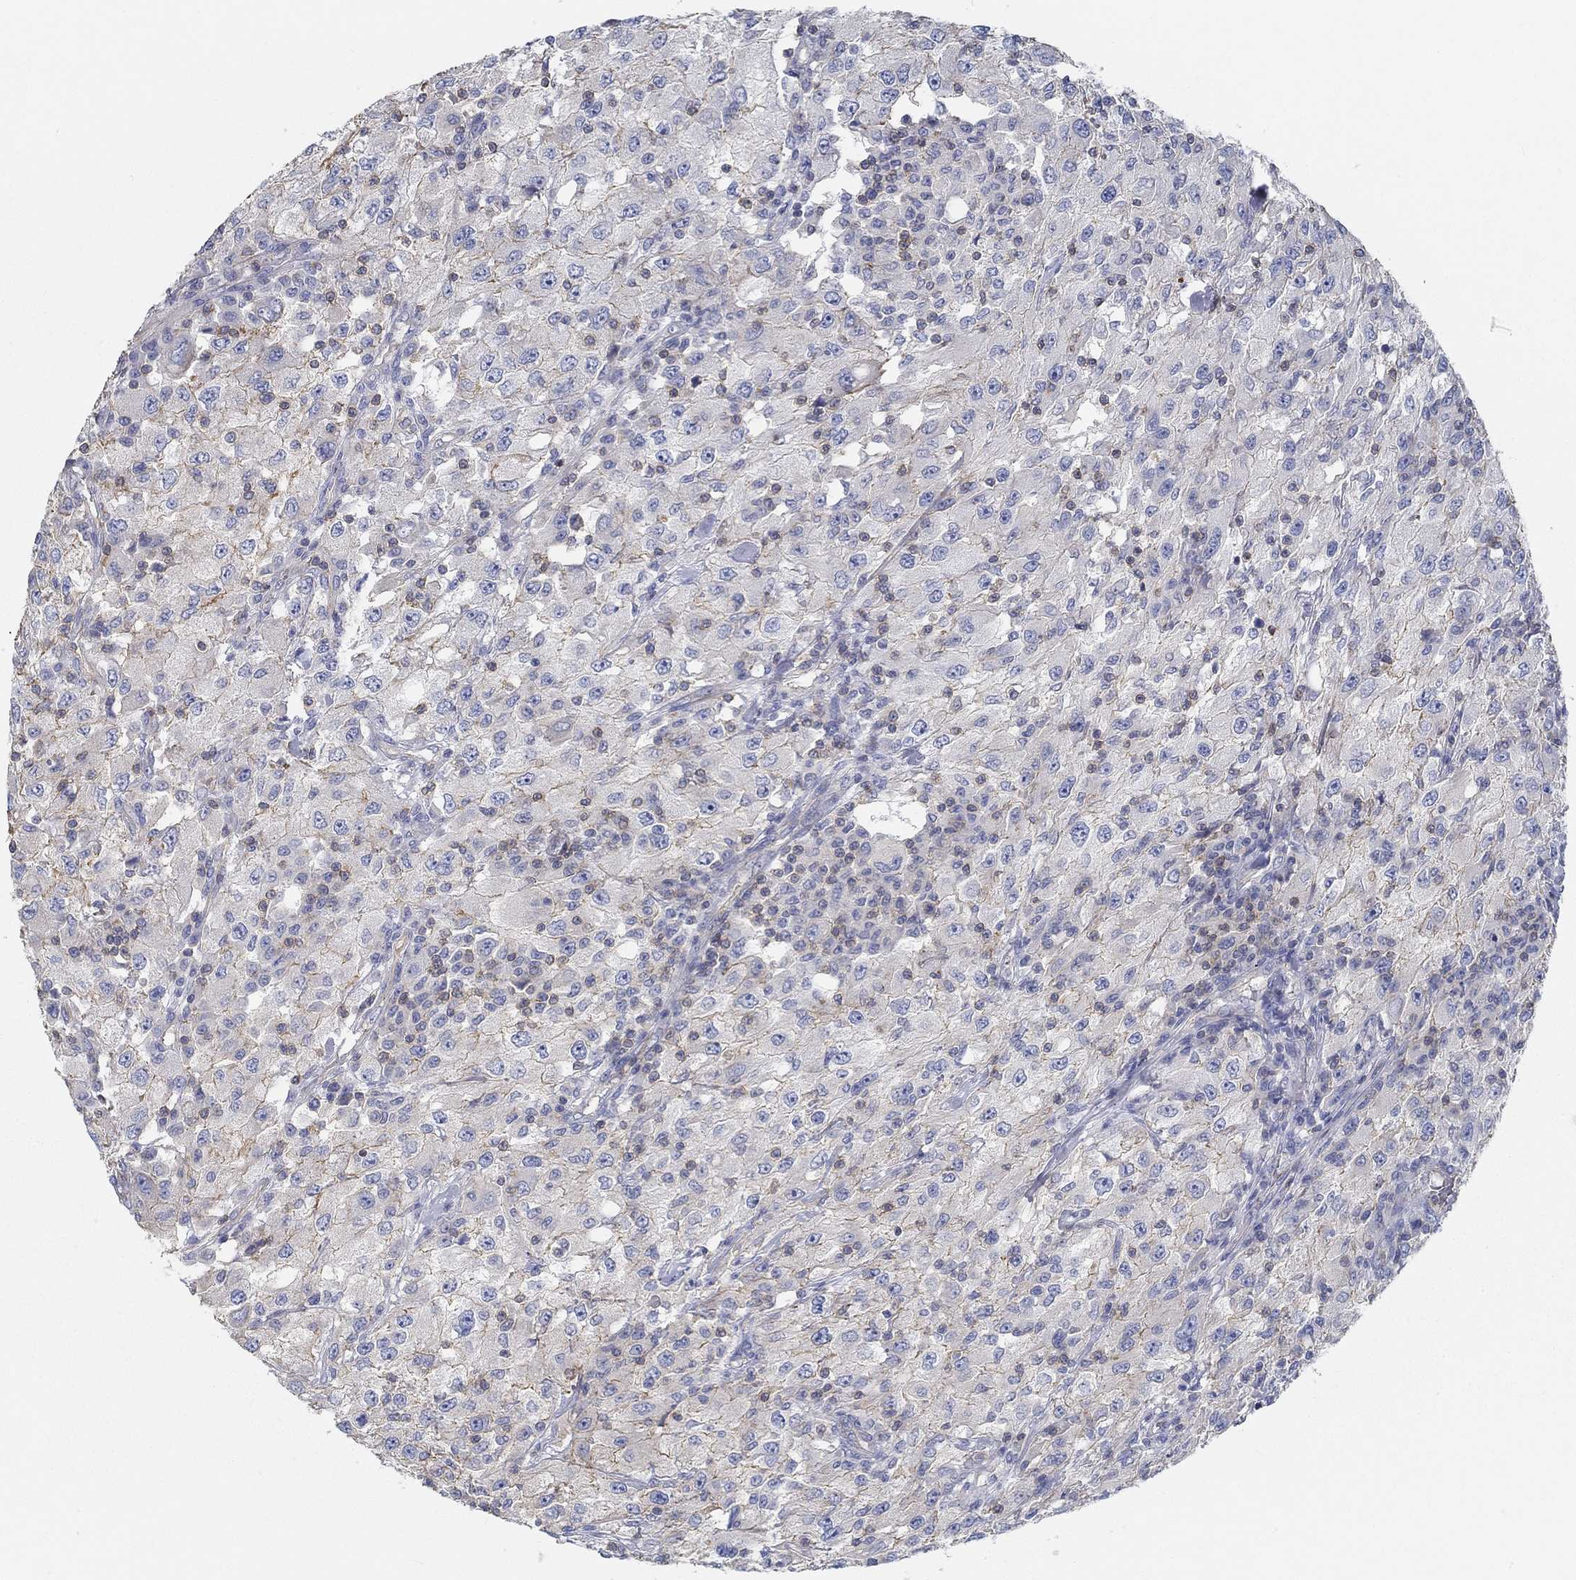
{"staining": {"intensity": "moderate", "quantity": "<25%", "location": "cytoplasmic/membranous"}, "tissue": "renal cancer", "cell_type": "Tumor cells", "image_type": "cancer", "snomed": [{"axis": "morphology", "description": "Adenocarcinoma, NOS"}, {"axis": "topography", "description": "Kidney"}], "caption": "Adenocarcinoma (renal) stained for a protein (brown) displays moderate cytoplasmic/membranous positive positivity in about <25% of tumor cells.", "gene": "BBOF1", "patient": {"sex": "female", "age": 67}}